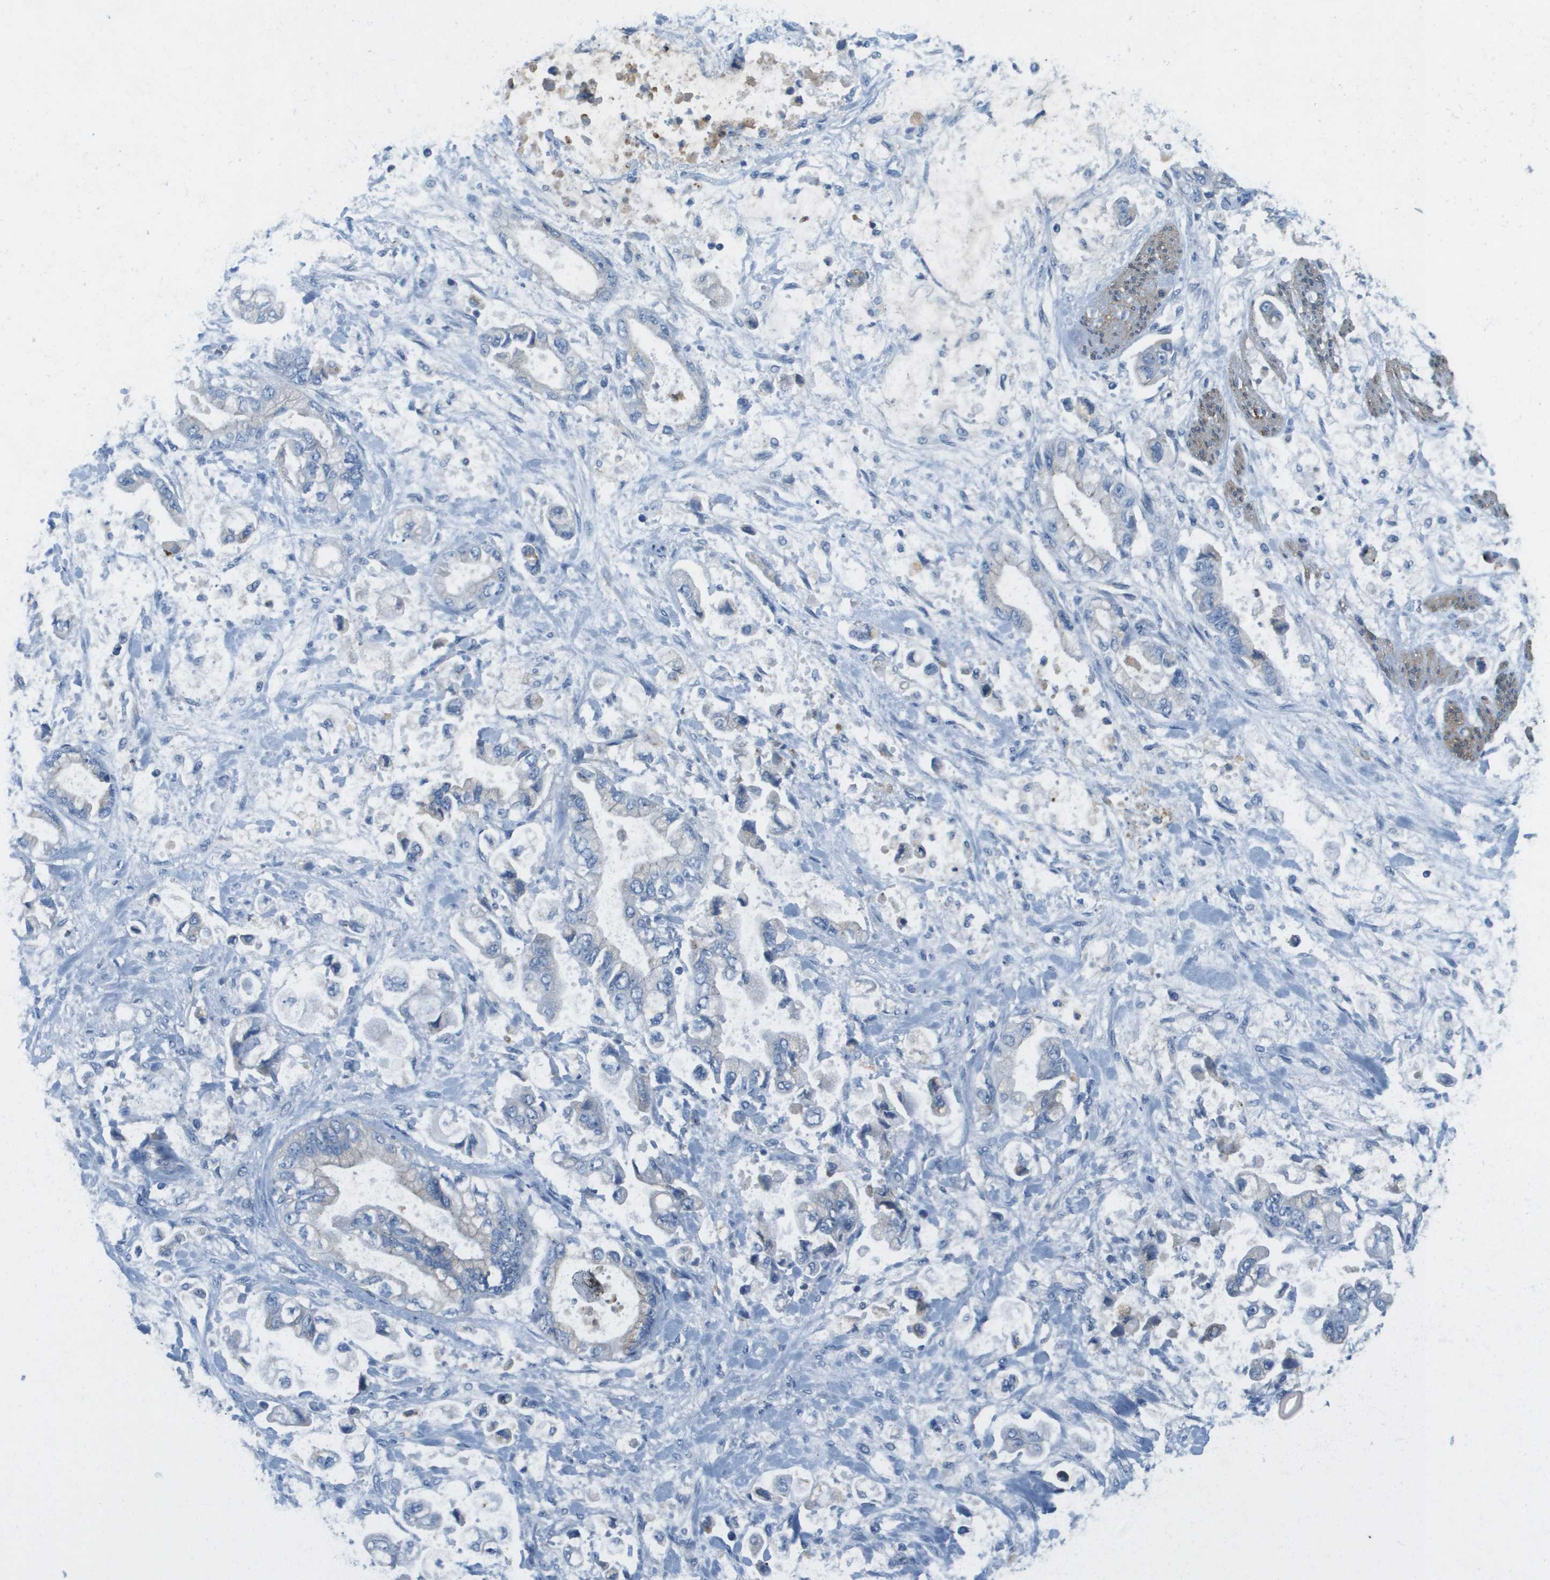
{"staining": {"intensity": "negative", "quantity": "none", "location": "none"}, "tissue": "stomach cancer", "cell_type": "Tumor cells", "image_type": "cancer", "snomed": [{"axis": "morphology", "description": "Normal tissue, NOS"}, {"axis": "morphology", "description": "Adenocarcinoma, NOS"}, {"axis": "topography", "description": "Stomach"}], "caption": "IHC micrograph of human stomach cancer stained for a protein (brown), which shows no staining in tumor cells.", "gene": "MYH11", "patient": {"sex": "male", "age": 62}}